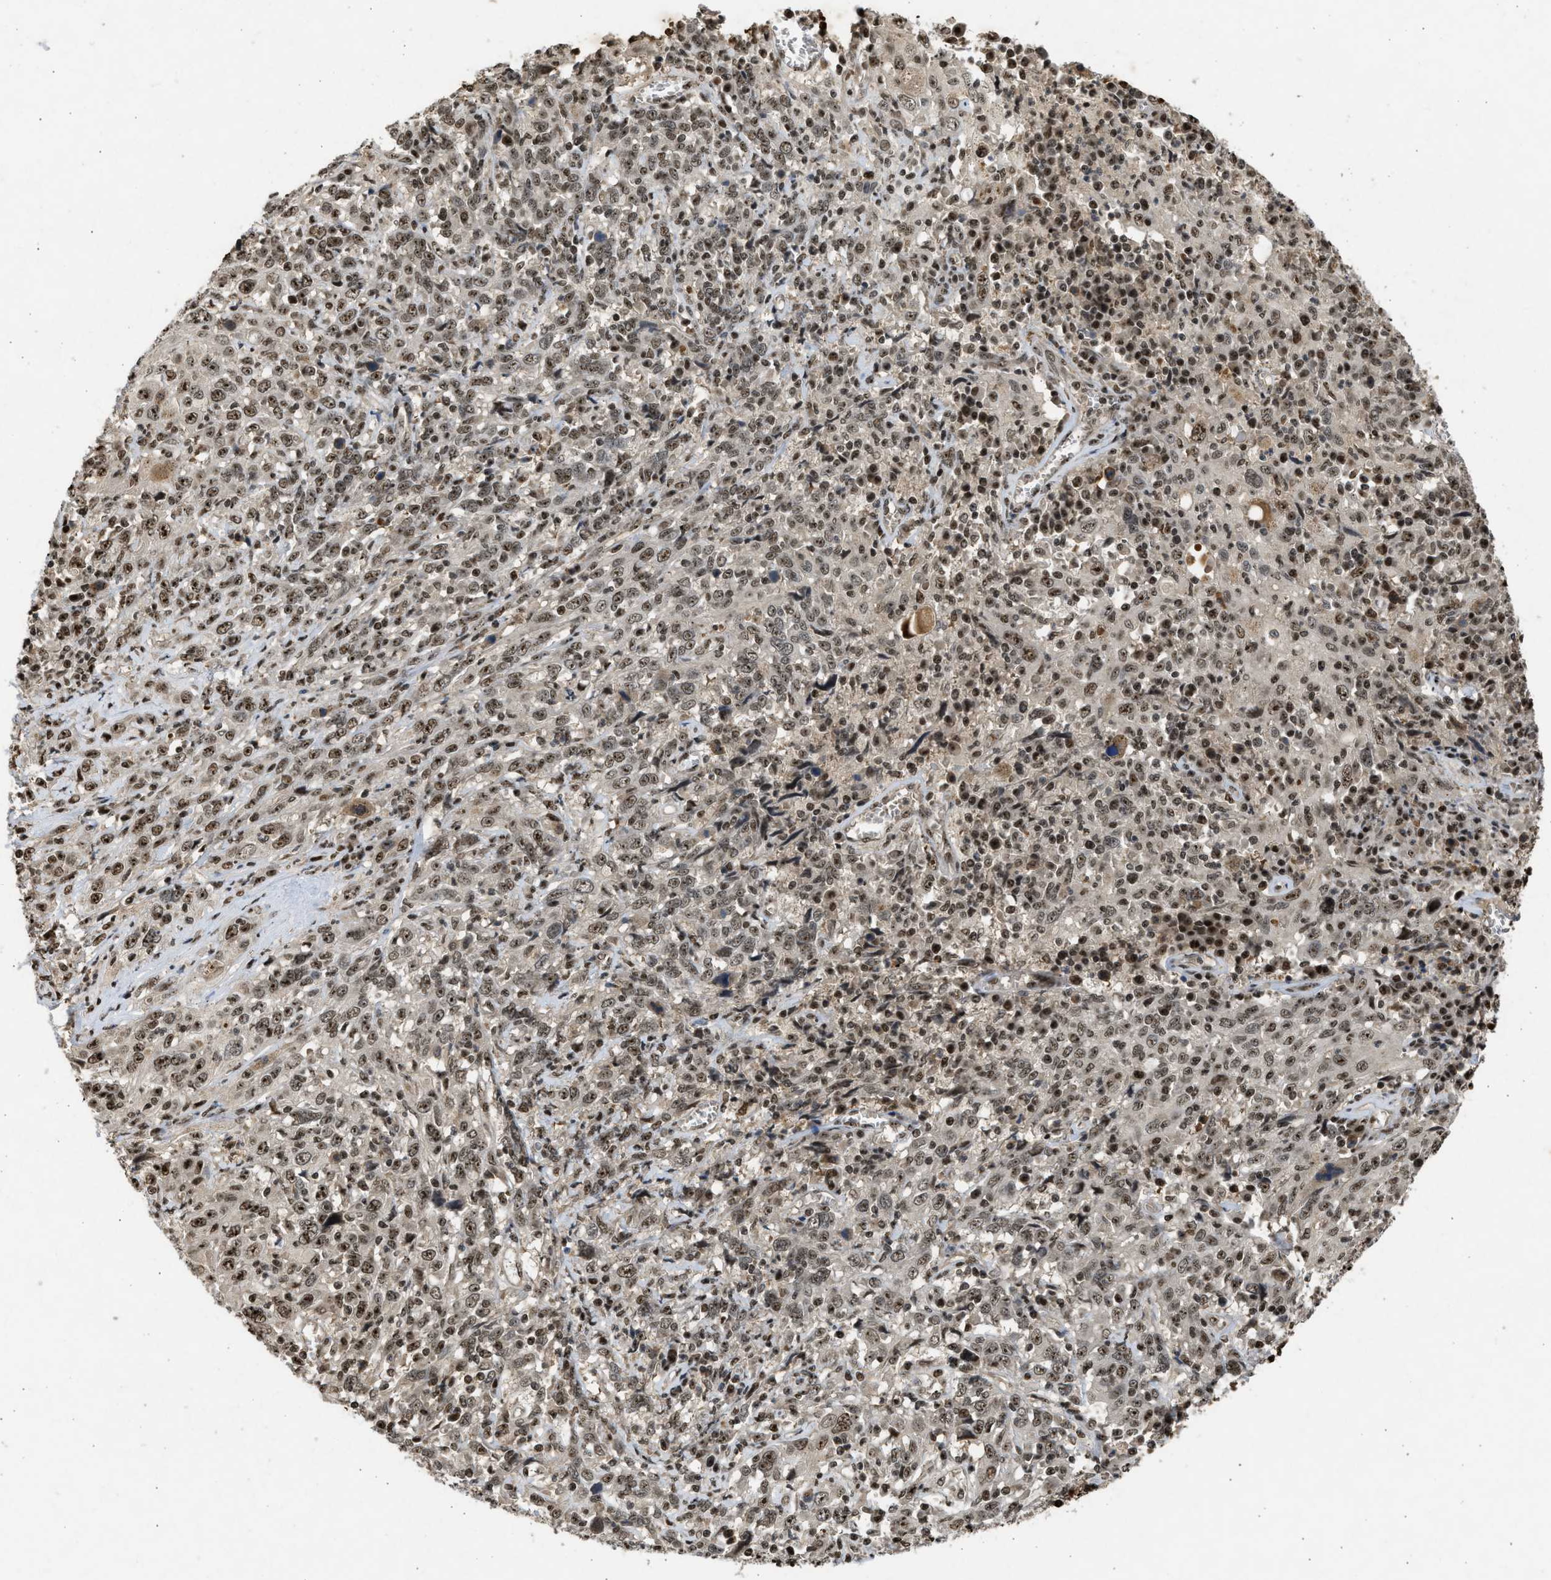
{"staining": {"intensity": "moderate", "quantity": ">75%", "location": "nuclear"}, "tissue": "cervical cancer", "cell_type": "Tumor cells", "image_type": "cancer", "snomed": [{"axis": "morphology", "description": "Squamous cell carcinoma, NOS"}, {"axis": "topography", "description": "Cervix"}], "caption": "Brown immunohistochemical staining in cervical cancer exhibits moderate nuclear positivity in about >75% of tumor cells.", "gene": "TFDP2", "patient": {"sex": "female", "age": 46}}